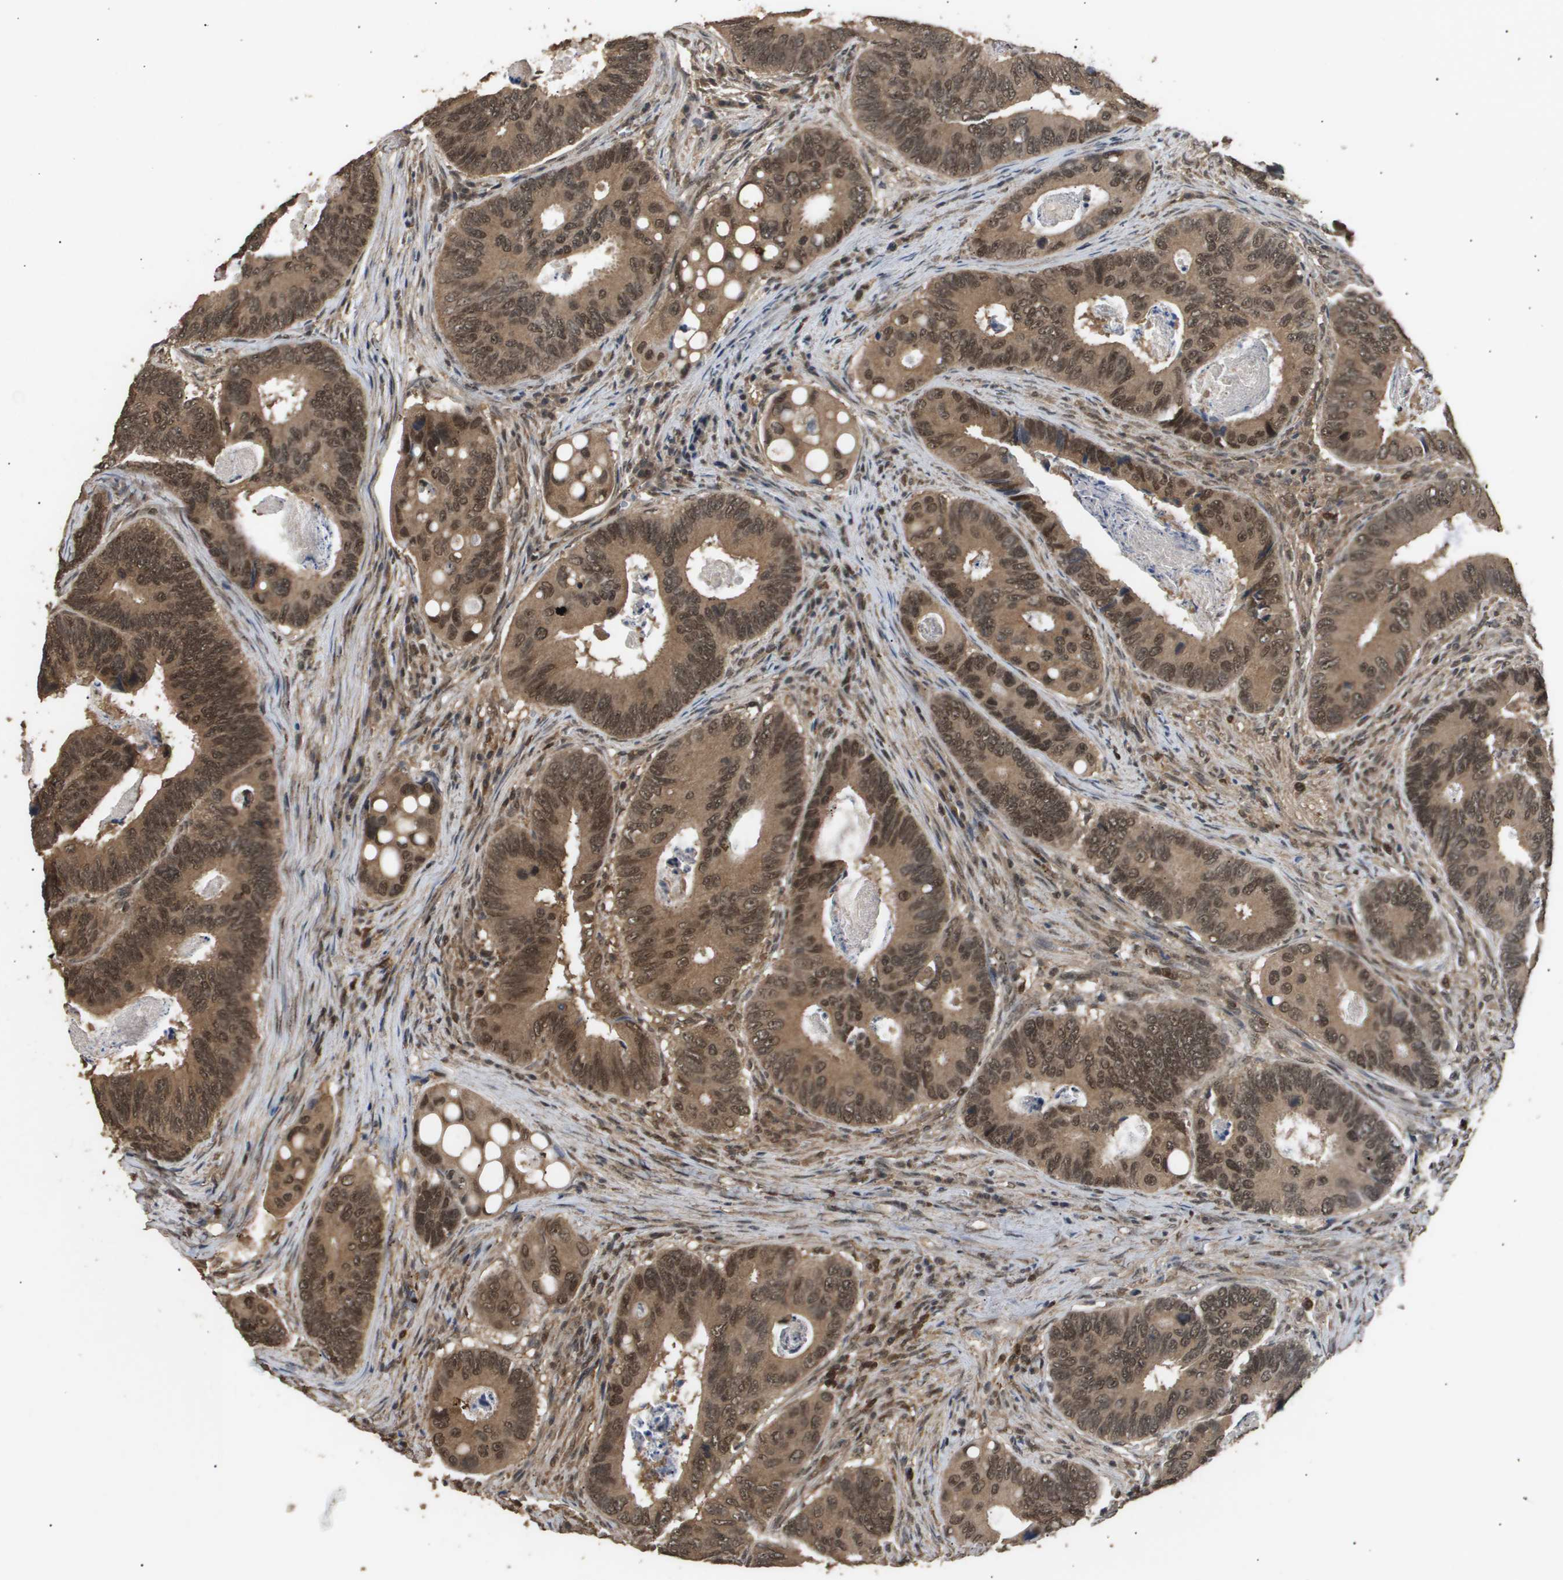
{"staining": {"intensity": "moderate", "quantity": ">75%", "location": "cytoplasmic/membranous,nuclear"}, "tissue": "colorectal cancer", "cell_type": "Tumor cells", "image_type": "cancer", "snomed": [{"axis": "morphology", "description": "Inflammation, NOS"}, {"axis": "morphology", "description": "Adenocarcinoma, NOS"}, {"axis": "topography", "description": "Colon"}], "caption": "Immunohistochemical staining of human adenocarcinoma (colorectal) displays medium levels of moderate cytoplasmic/membranous and nuclear staining in approximately >75% of tumor cells.", "gene": "ING1", "patient": {"sex": "male", "age": 72}}